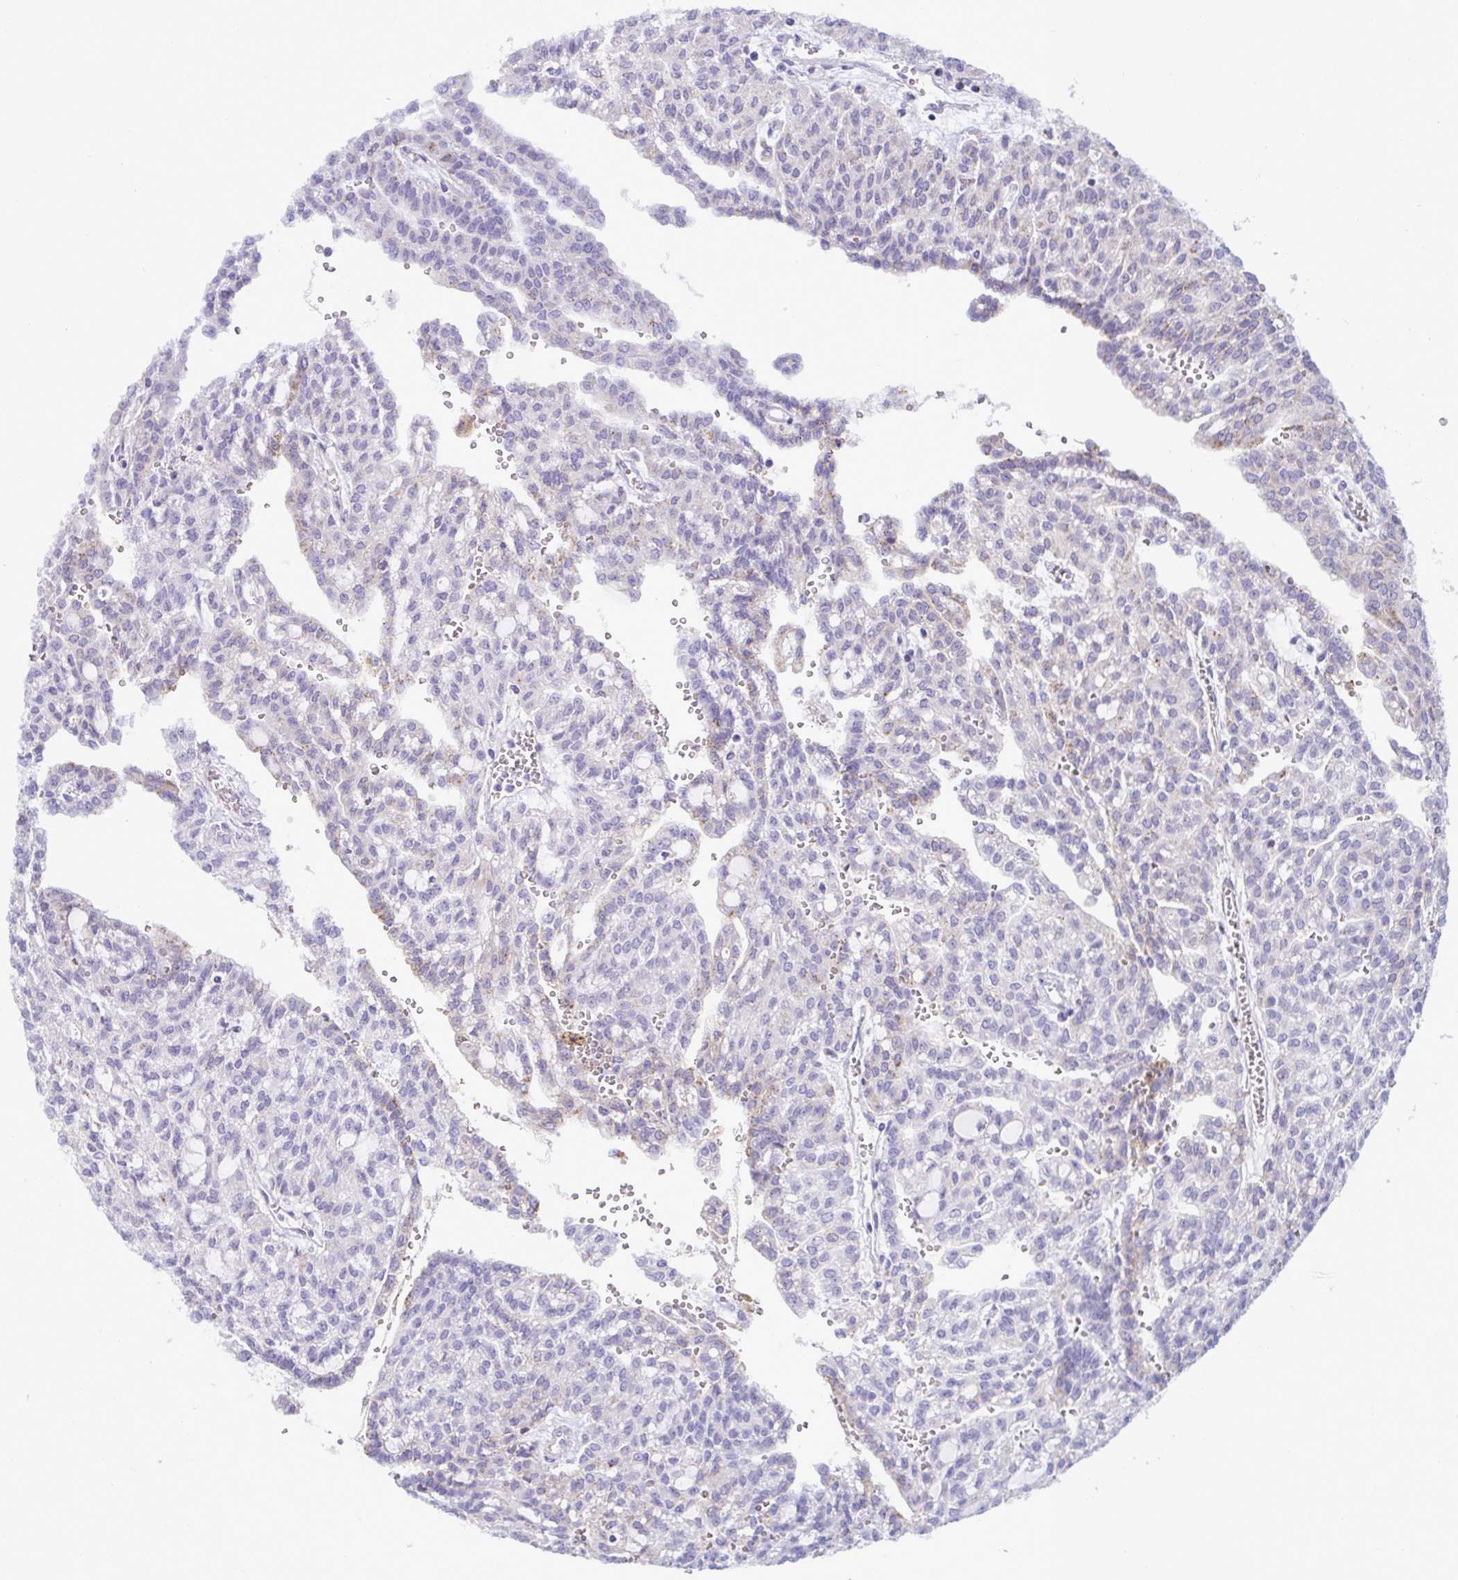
{"staining": {"intensity": "negative", "quantity": "none", "location": "none"}, "tissue": "renal cancer", "cell_type": "Tumor cells", "image_type": "cancer", "snomed": [{"axis": "morphology", "description": "Adenocarcinoma, NOS"}, {"axis": "topography", "description": "Kidney"}], "caption": "Immunohistochemical staining of human renal adenocarcinoma demonstrates no significant staining in tumor cells.", "gene": "RGPD5", "patient": {"sex": "male", "age": 63}}